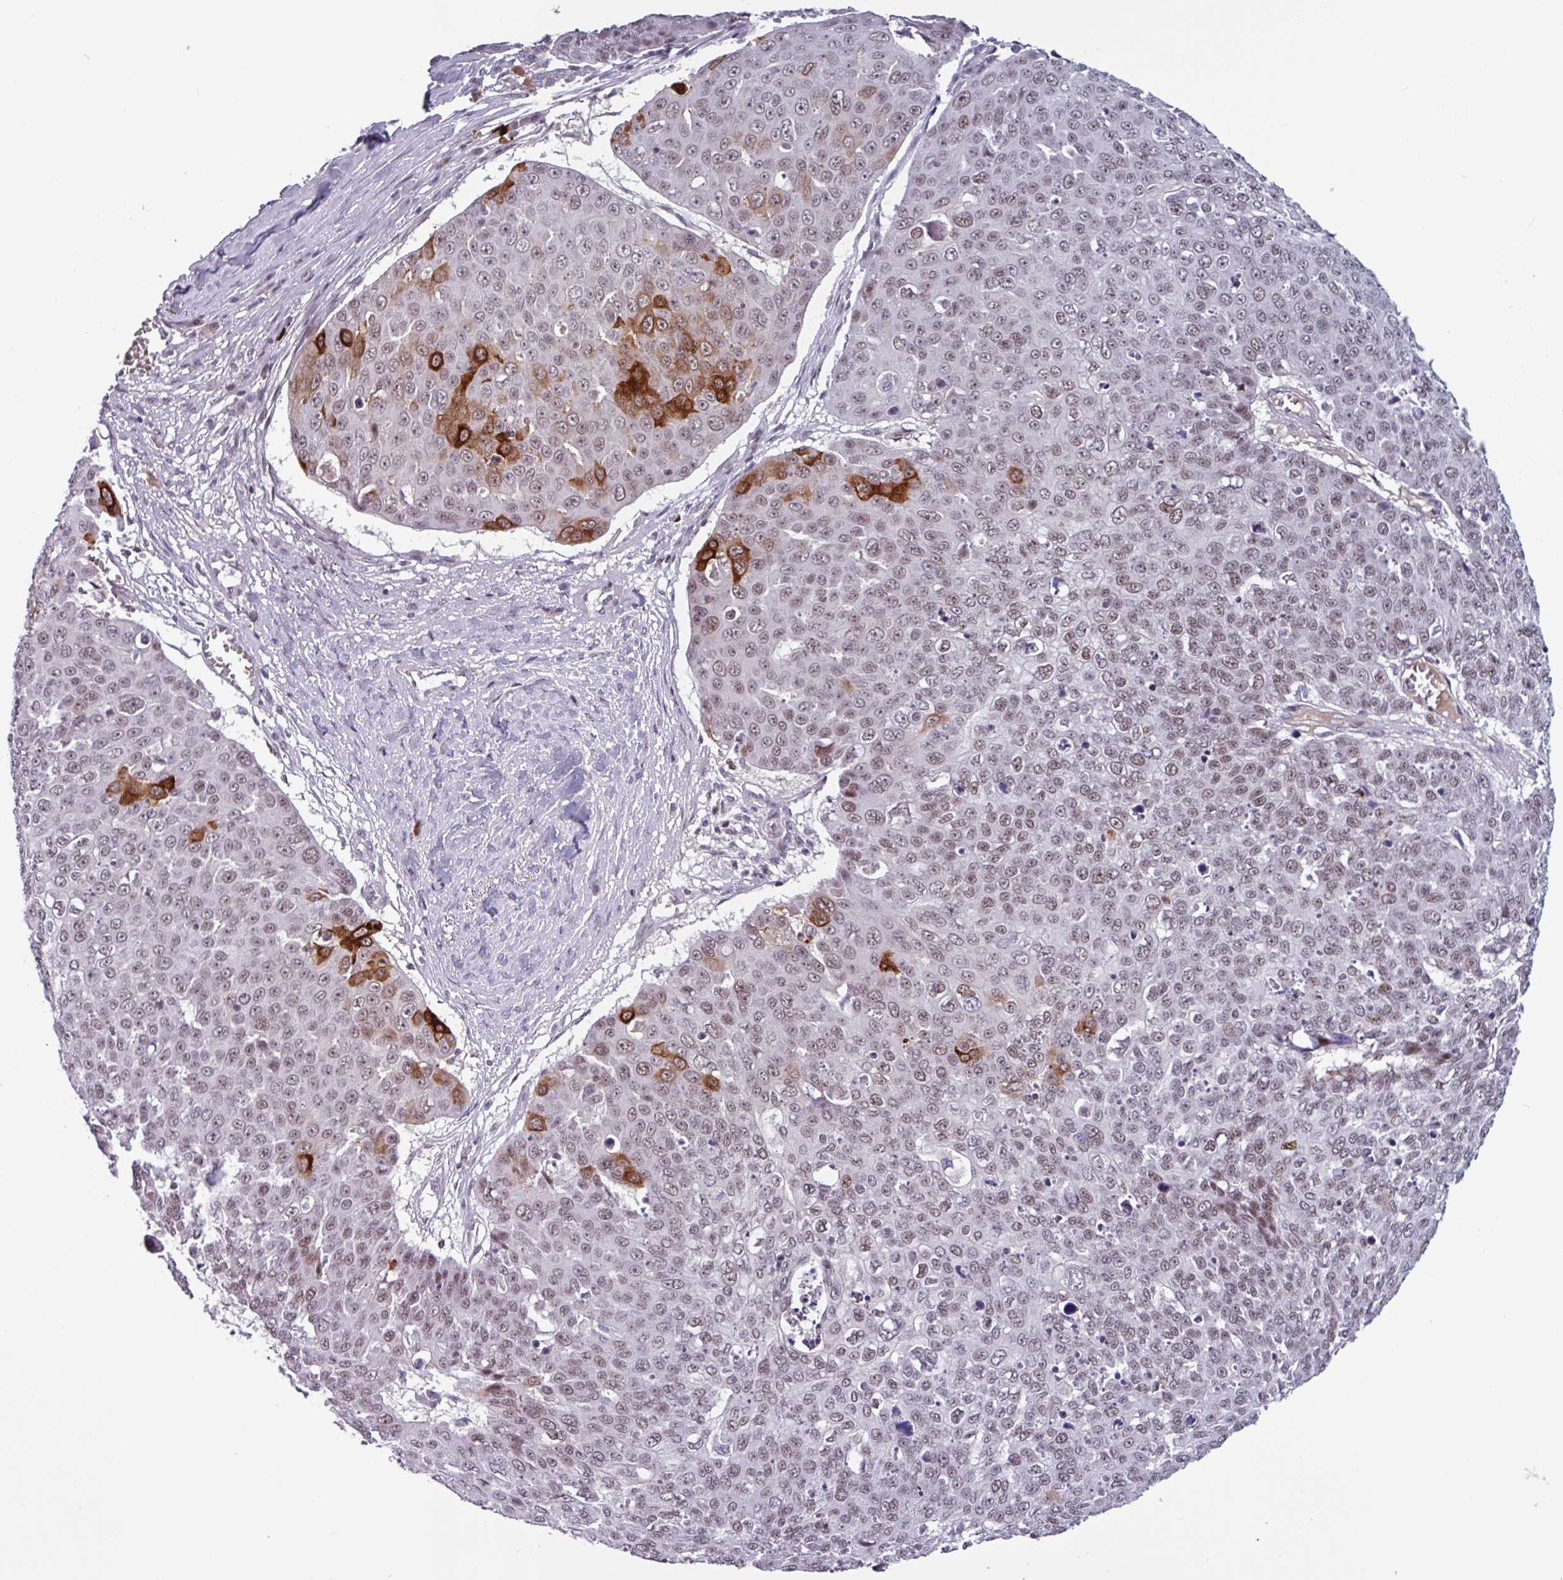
{"staining": {"intensity": "strong", "quantity": "<25%", "location": "cytoplasmic/membranous,nuclear"}, "tissue": "skin cancer", "cell_type": "Tumor cells", "image_type": "cancer", "snomed": [{"axis": "morphology", "description": "Squamous cell carcinoma, NOS"}, {"axis": "topography", "description": "Skin"}], "caption": "Immunohistochemistry (IHC) image of human squamous cell carcinoma (skin) stained for a protein (brown), which reveals medium levels of strong cytoplasmic/membranous and nuclear expression in approximately <25% of tumor cells.", "gene": "ZNF575", "patient": {"sex": "male", "age": 71}}